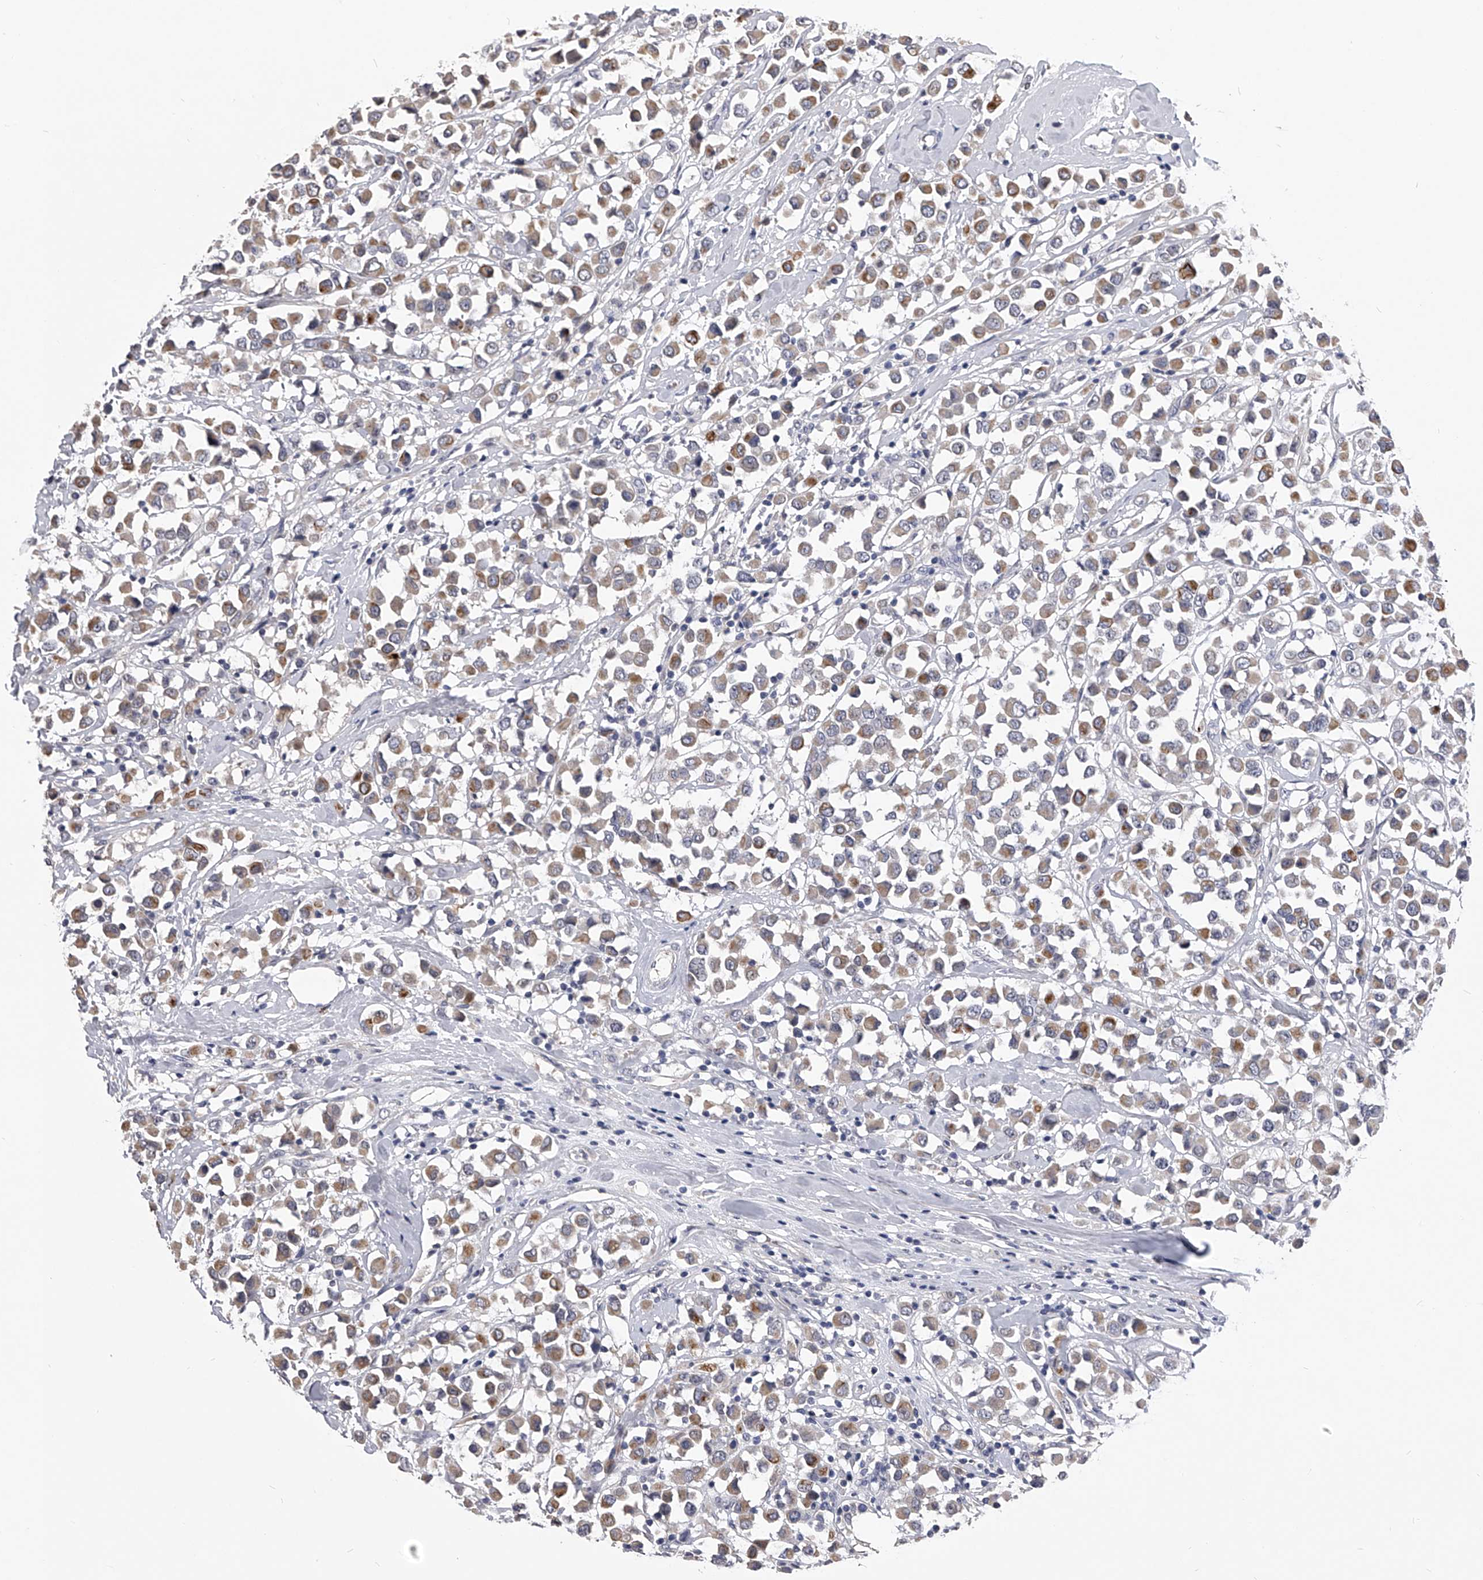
{"staining": {"intensity": "moderate", "quantity": ">75%", "location": "cytoplasmic/membranous"}, "tissue": "breast cancer", "cell_type": "Tumor cells", "image_type": "cancer", "snomed": [{"axis": "morphology", "description": "Duct carcinoma"}, {"axis": "topography", "description": "Breast"}], "caption": "Protein expression analysis of human breast cancer reveals moderate cytoplasmic/membranous positivity in approximately >75% of tumor cells. (Stains: DAB in brown, nuclei in blue, Microscopy: brightfield microscopy at high magnification).", "gene": "MDN1", "patient": {"sex": "female", "age": 61}}